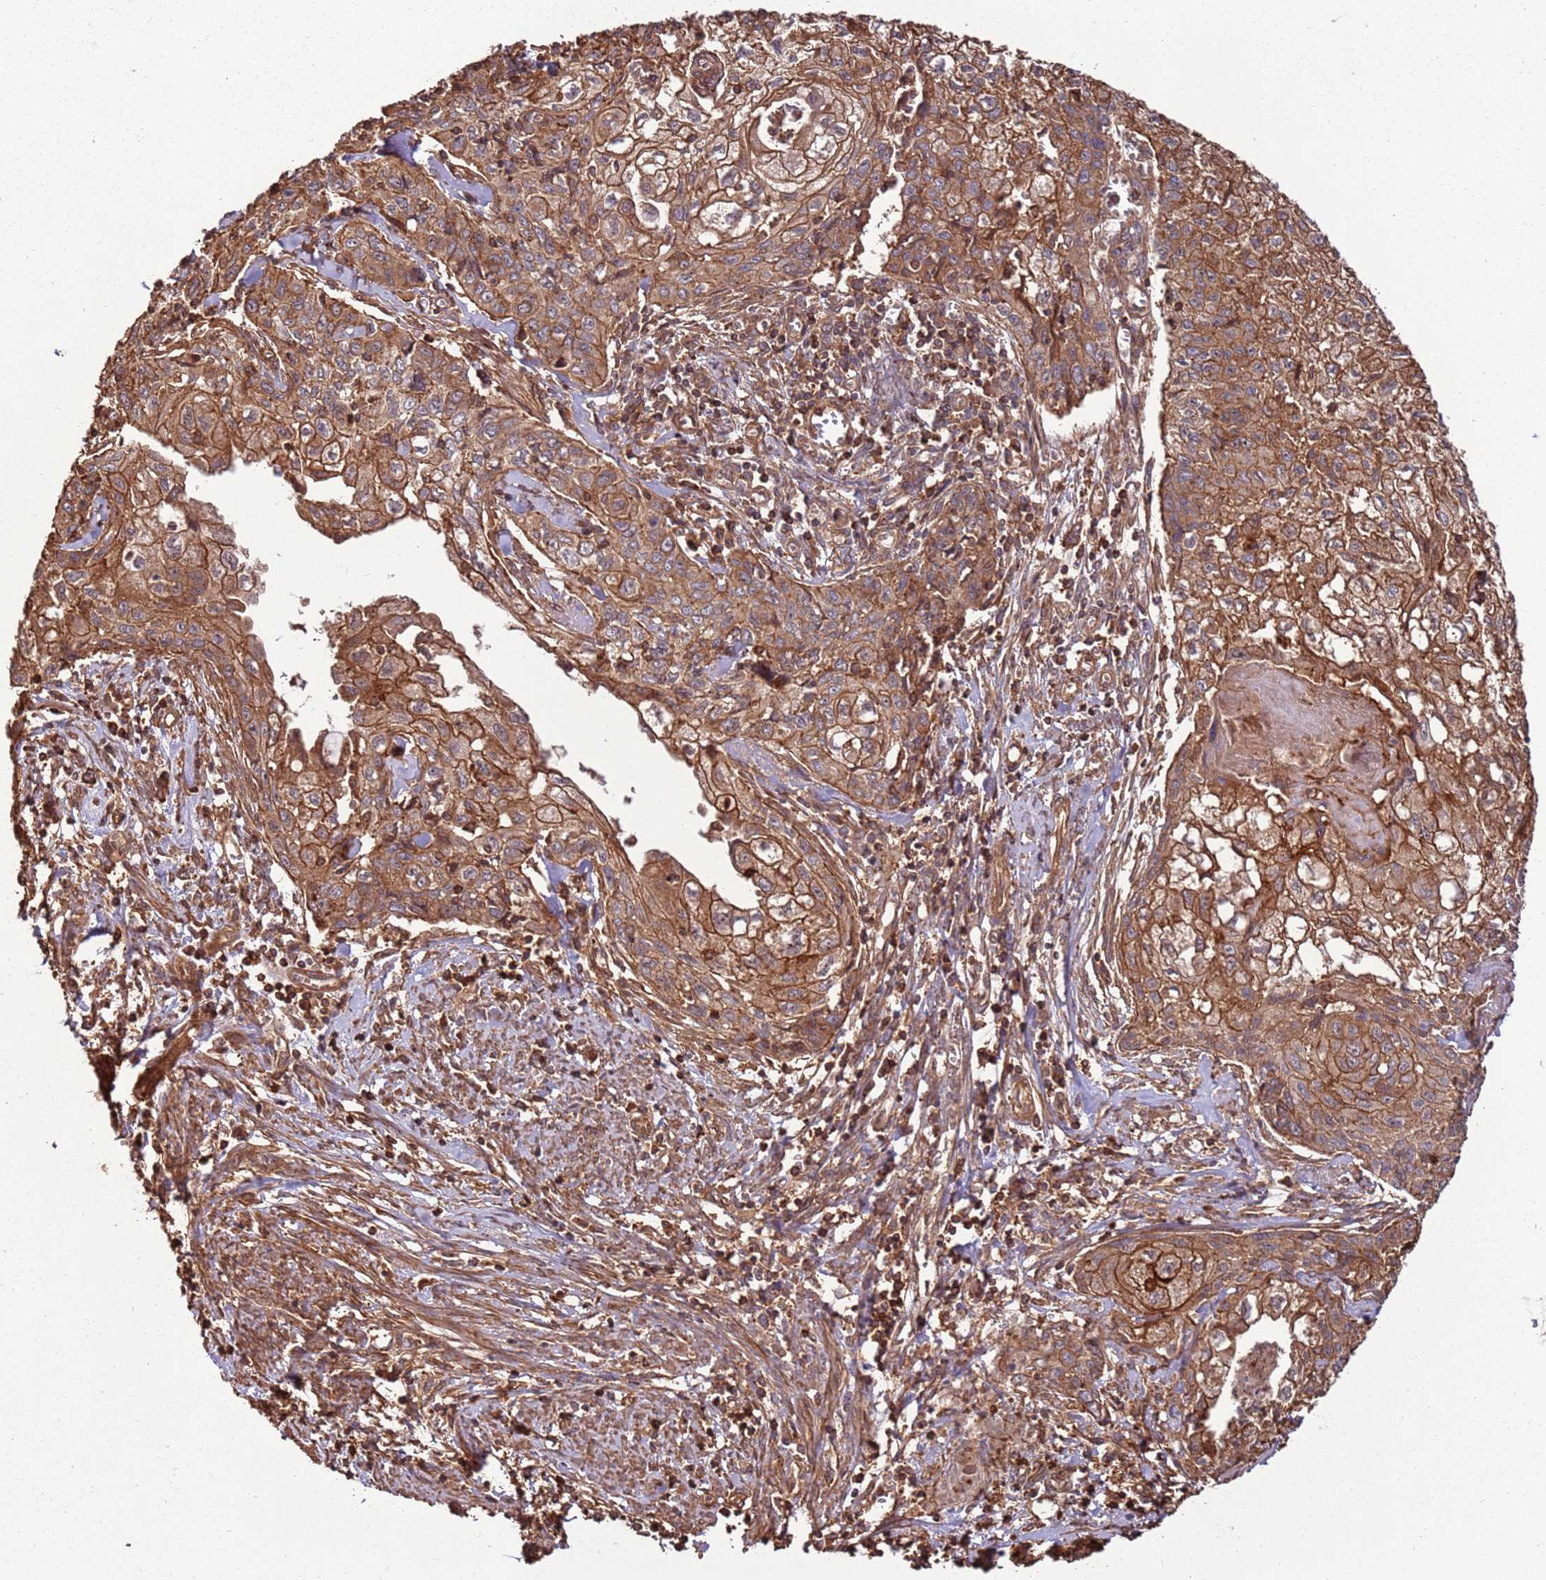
{"staining": {"intensity": "strong", "quantity": ">75%", "location": "cytoplasmic/membranous"}, "tissue": "cervical cancer", "cell_type": "Tumor cells", "image_type": "cancer", "snomed": [{"axis": "morphology", "description": "Squamous cell carcinoma, NOS"}, {"axis": "topography", "description": "Cervix"}], "caption": "Cervical cancer tissue exhibits strong cytoplasmic/membranous staining in about >75% of tumor cells", "gene": "ACVR2A", "patient": {"sex": "female", "age": 67}}